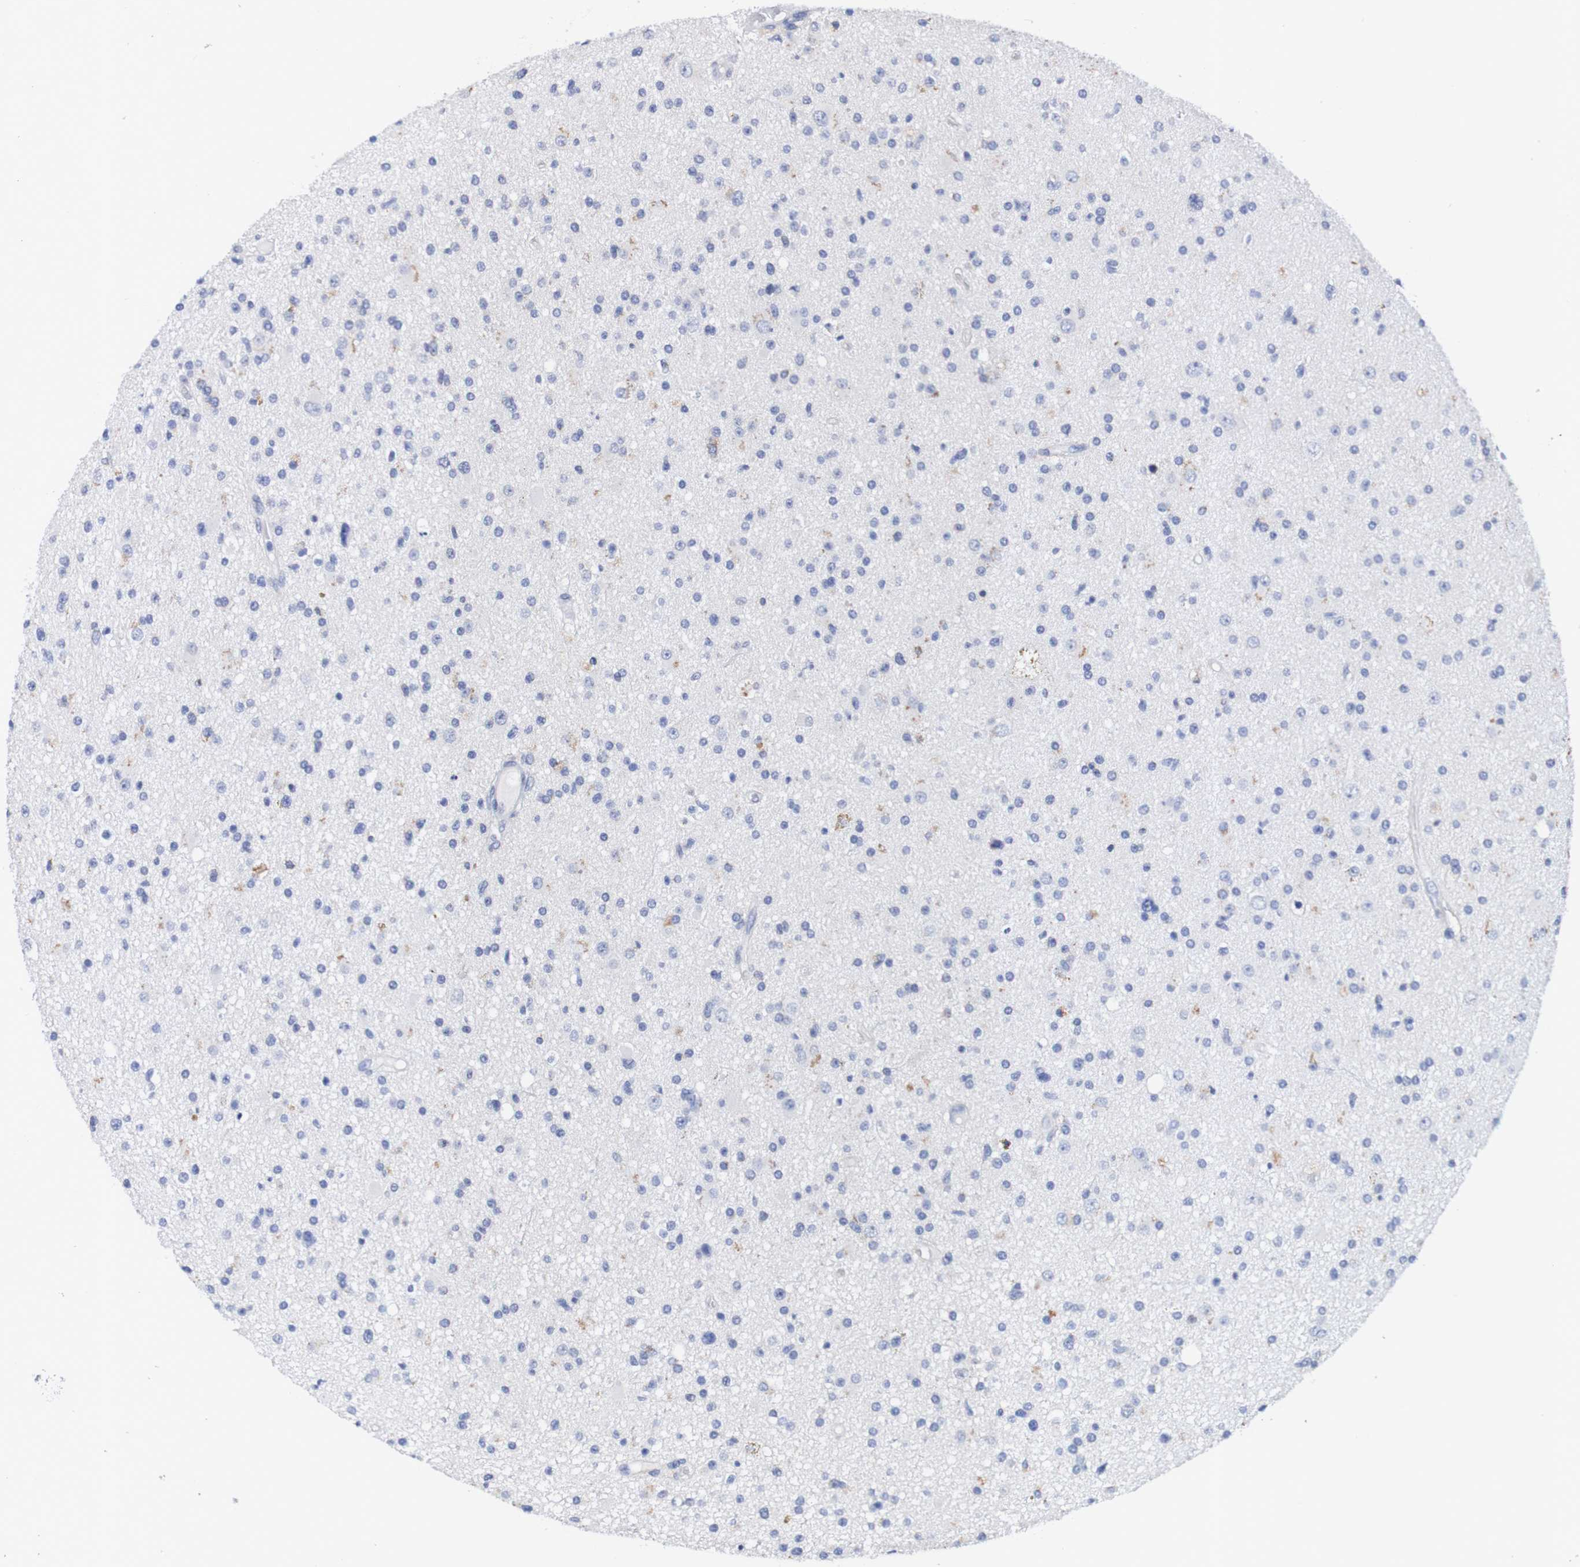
{"staining": {"intensity": "moderate", "quantity": "<25%", "location": "cytoplasmic/membranous"}, "tissue": "glioma", "cell_type": "Tumor cells", "image_type": "cancer", "snomed": [{"axis": "morphology", "description": "Glioma, malignant, High grade"}, {"axis": "topography", "description": "Brain"}], "caption": "Tumor cells display moderate cytoplasmic/membranous positivity in approximately <25% of cells in high-grade glioma (malignant).", "gene": "ACVR1C", "patient": {"sex": "male", "age": 33}}